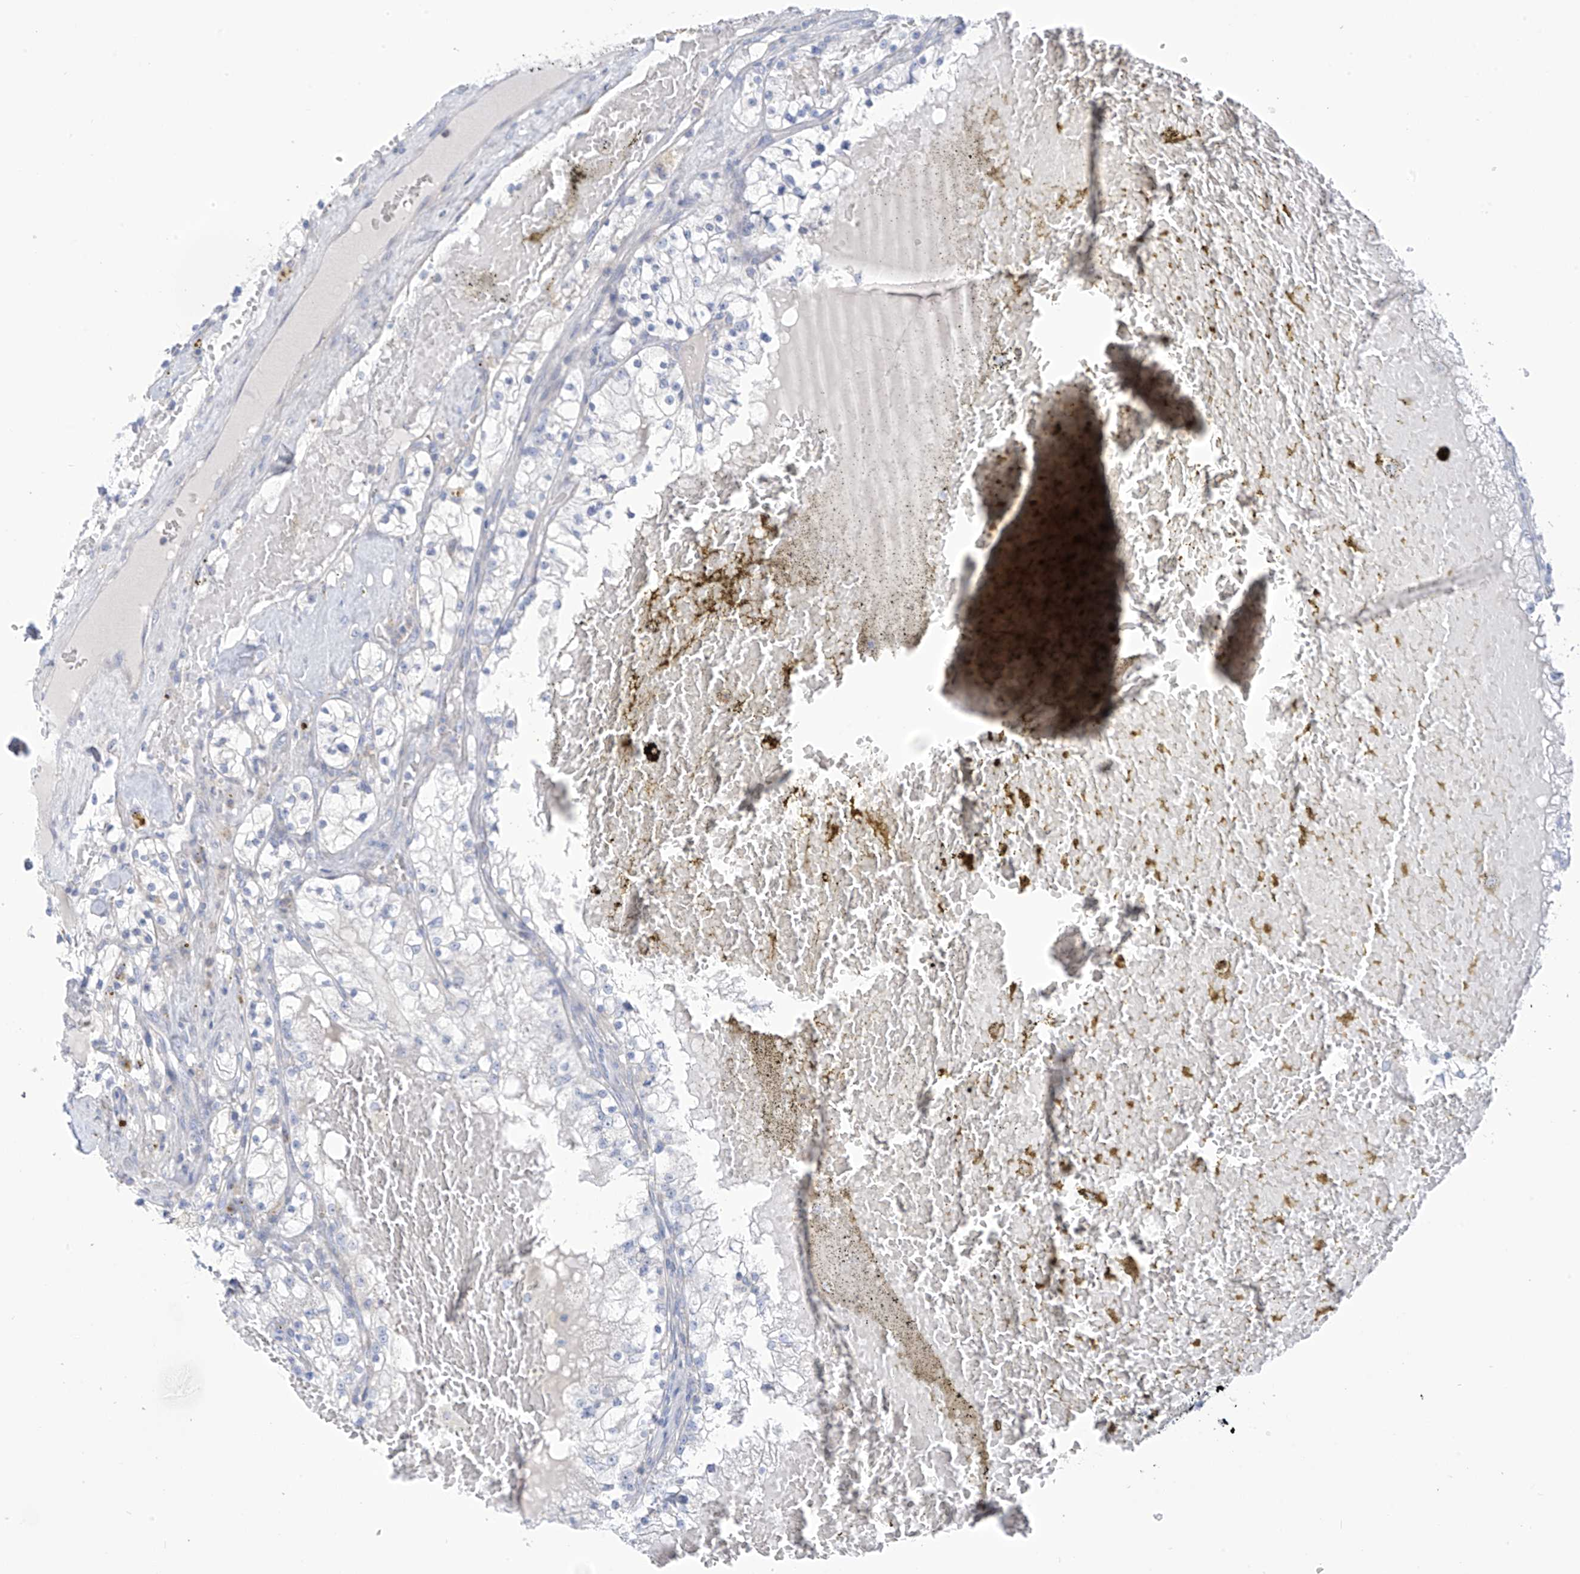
{"staining": {"intensity": "negative", "quantity": "none", "location": "none"}, "tissue": "renal cancer", "cell_type": "Tumor cells", "image_type": "cancer", "snomed": [{"axis": "morphology", "description": "Normal tissue, NOS"}, {"axis": "morphology", "description": "Adenocarcinoma, NOS"}, {"axis": "topography", "description": "Kidney"}], "caption": "Renal cancer (adenocarcinoma) was stained to show a protein in brown. There is no significant staining in tumor cells.", "gene": "FABP2", "patient": {"sex": "male", "age": 68}}